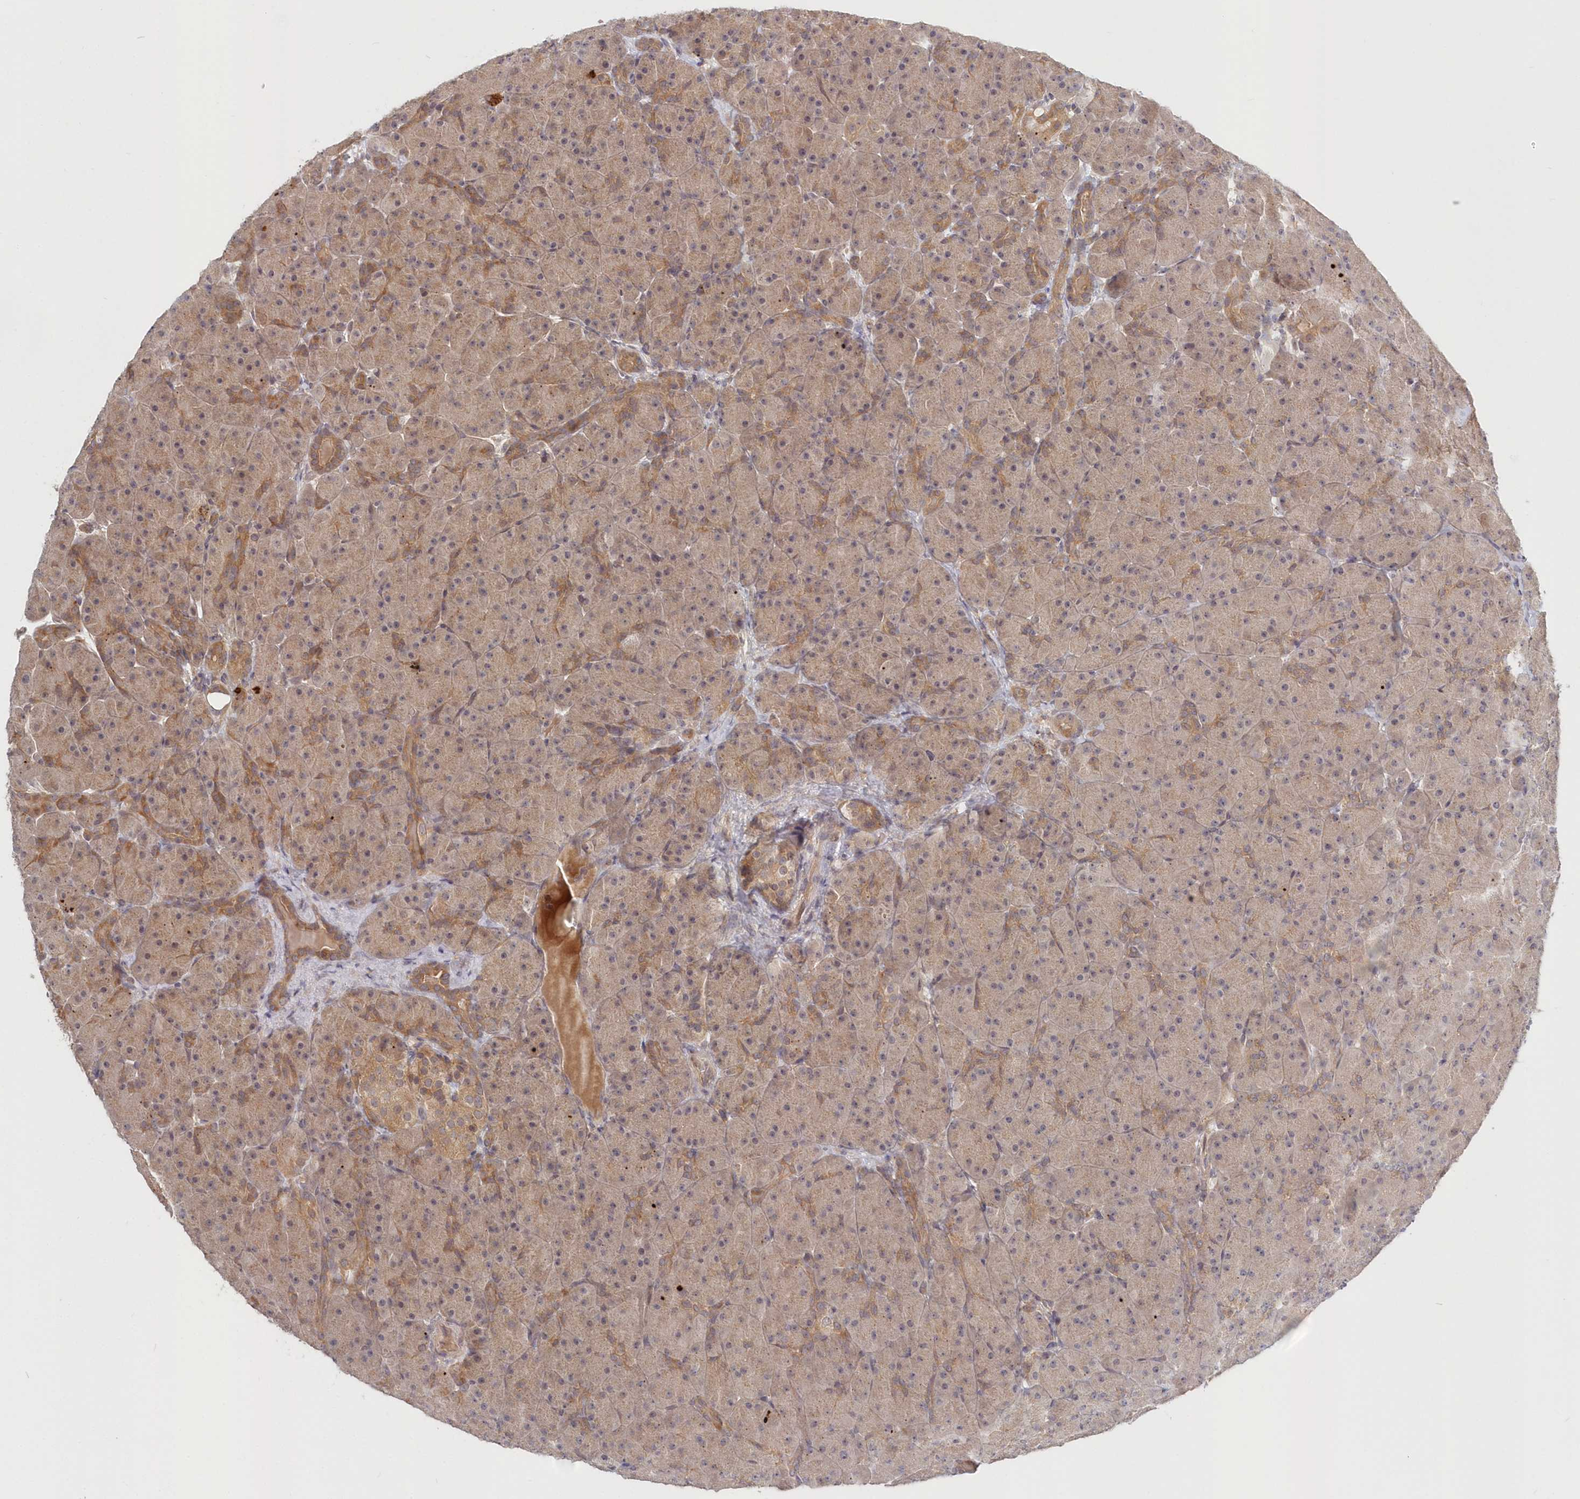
{"staining": {"intensity": "moderate", "quantity": "25%-75%", "location": "cytoplasmic/membranous"}, "tissue": "pancreas", "cell_type": "Exocrine glandular cells", "image_type": "normal", "snomed": [{"axis": "morphology", "description": "Normal tissue, NOS"}, {"axis": "topography", "description": "Pancreas"}], "caption": "The micrograph exhibits immunohistochemical staining of normal pancreas. There is moderate cytoplasmic/membranous staining is seen in approximately 25%-75% of exocrine glandular cells.", "gene": "KATNA1", "patient": {"sex": "male", "age": 66}}